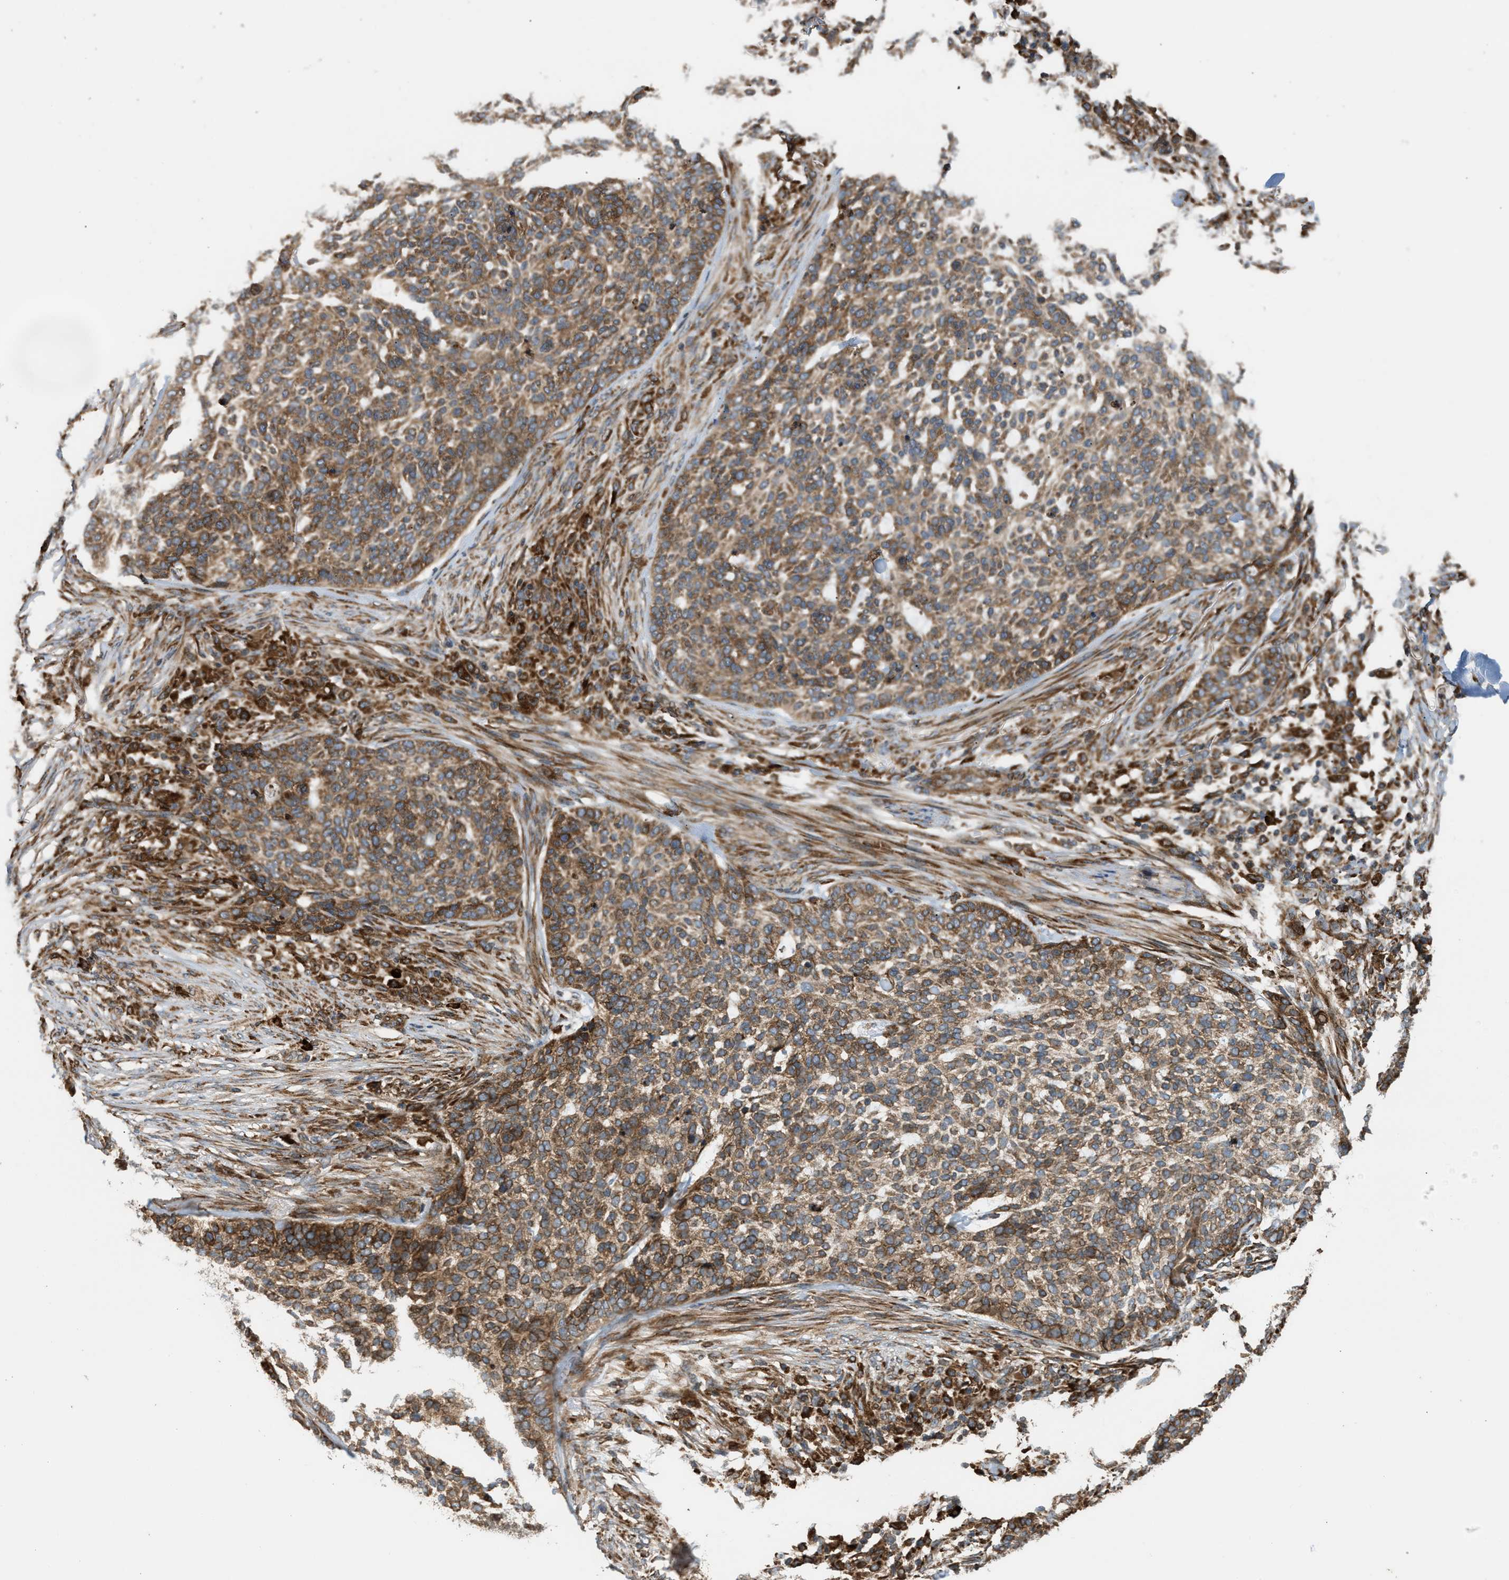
{"staining": {"intensity": "moderate", "quantity": ">75%", "location": "cytoplasmic/membranous"}, "tissue": "skin cancer", "cell_type": "Tumor cells", "image_type": "cancer", "snomed": [{"axis": "morphology", "description": "Basal cell carcinoma"}, {"axis": "topography", "description": "Skin"}], "caption": "Tumor cells reveal medium levels of moderate cytoplasmic/membranous expression in about >75% of cells in human skin basal cell carcinoma. (DAB (3,3'-diaminobenzidine) = brown stain, brightfield microscopy at high magnification).", "gene": "BAIAP2L1", "patient": {"sex": "female", "age": 64}}